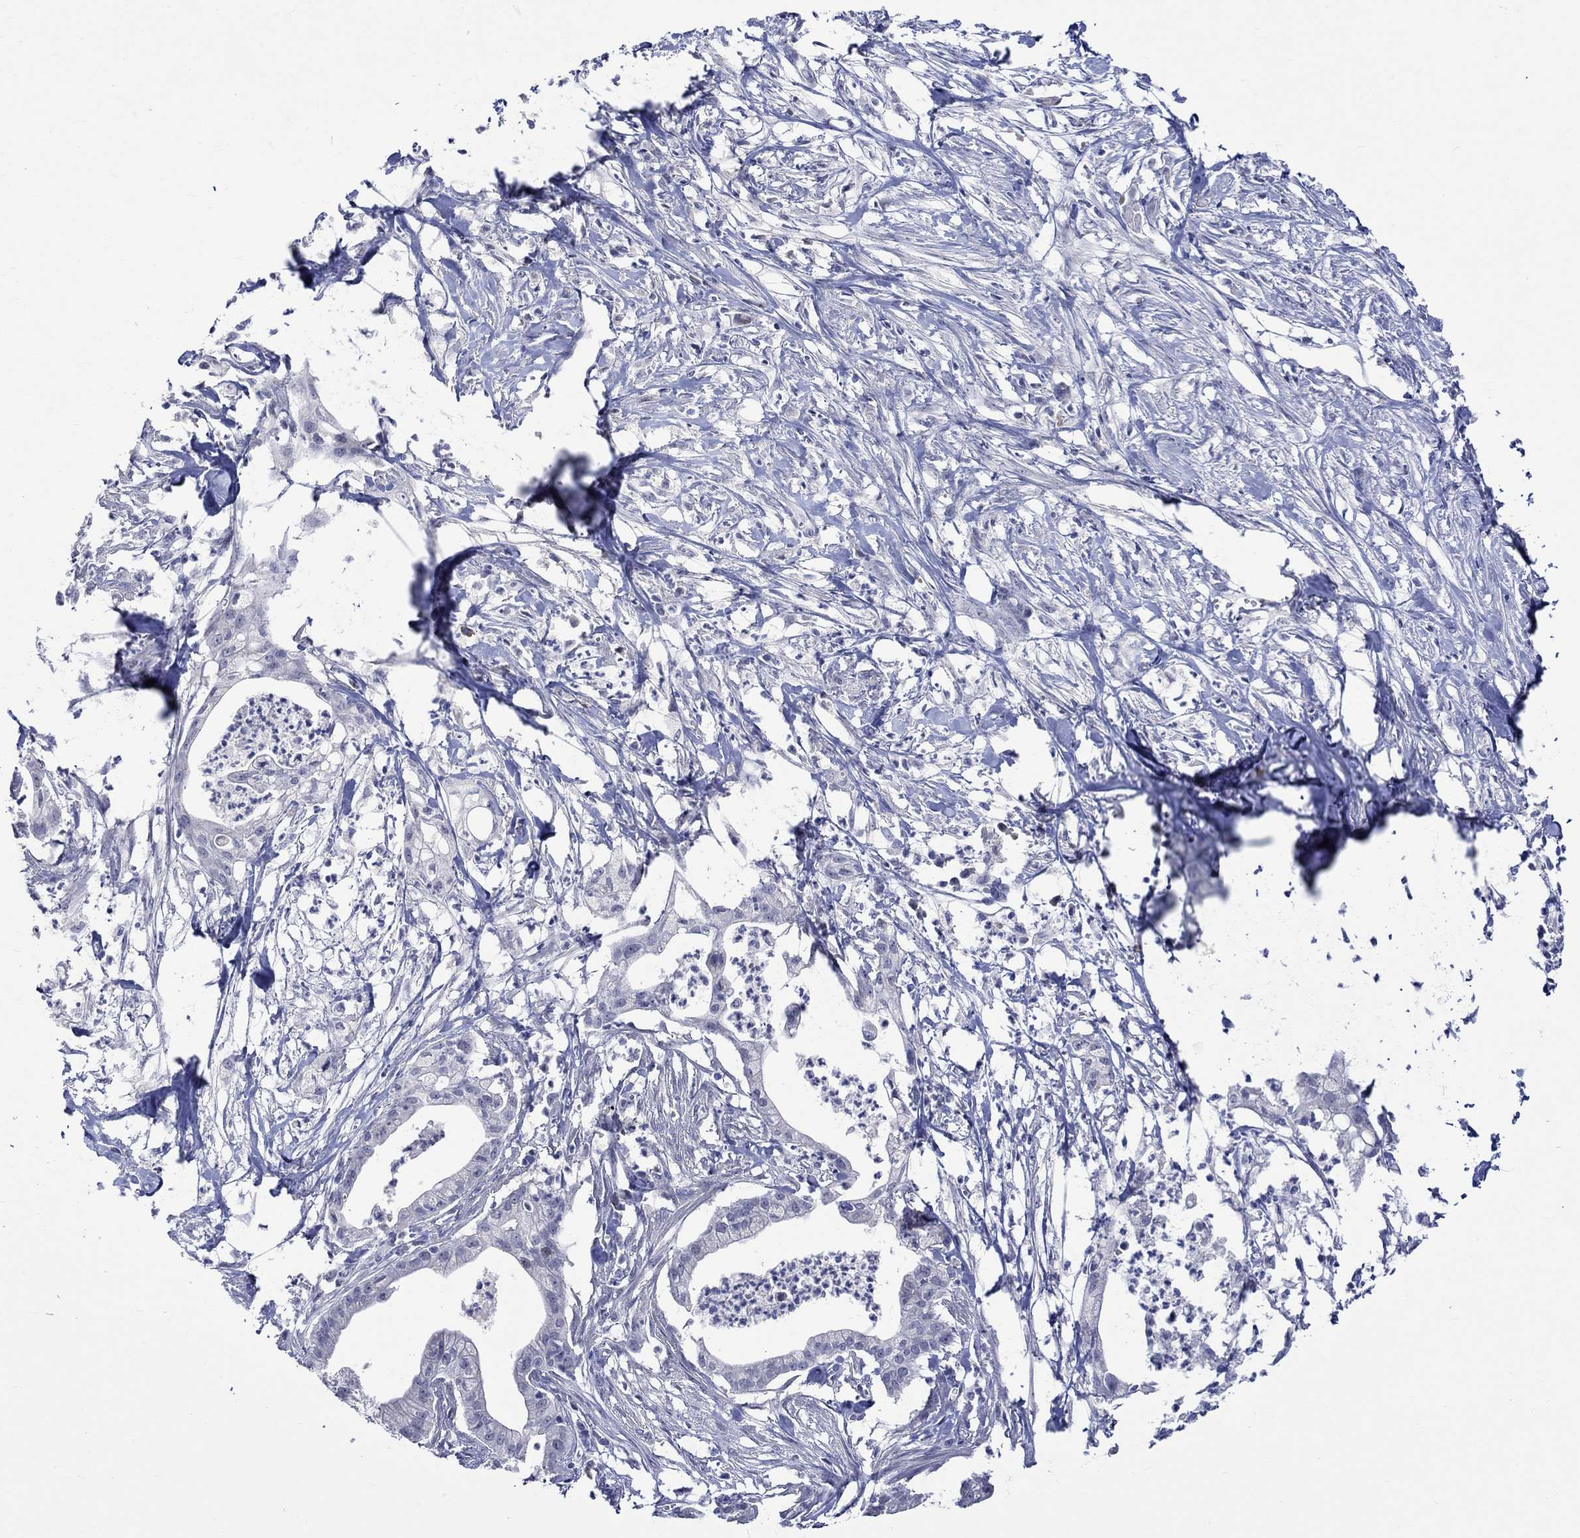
{"staining": {"intensity": "negative", "quantity": "none", "location": "none"}, "tissue": "pancreatic cancer", "cell_type": "Tumor cells", "image_type": "cancer", "snomed": [{"axis": "morphology", "description": "Normal tissue, NOS"}, {"axis": "morphology", "description": "Adenocarcinoma, NOS"}, {"axis": "topography", "description": "Pancreas"}], "caption": "Immunohistochemical staining of adenocarcinoma (pancreatic) shows no significant positivity in tumor cells. The staining was performed using DAB to visualize the protein expression in brown, while the nuclei were stained in blue with hematoxylin (Magnification: 20x).", "gene": "CRYAB", "patient": {"sex": "female", "age": 58}}